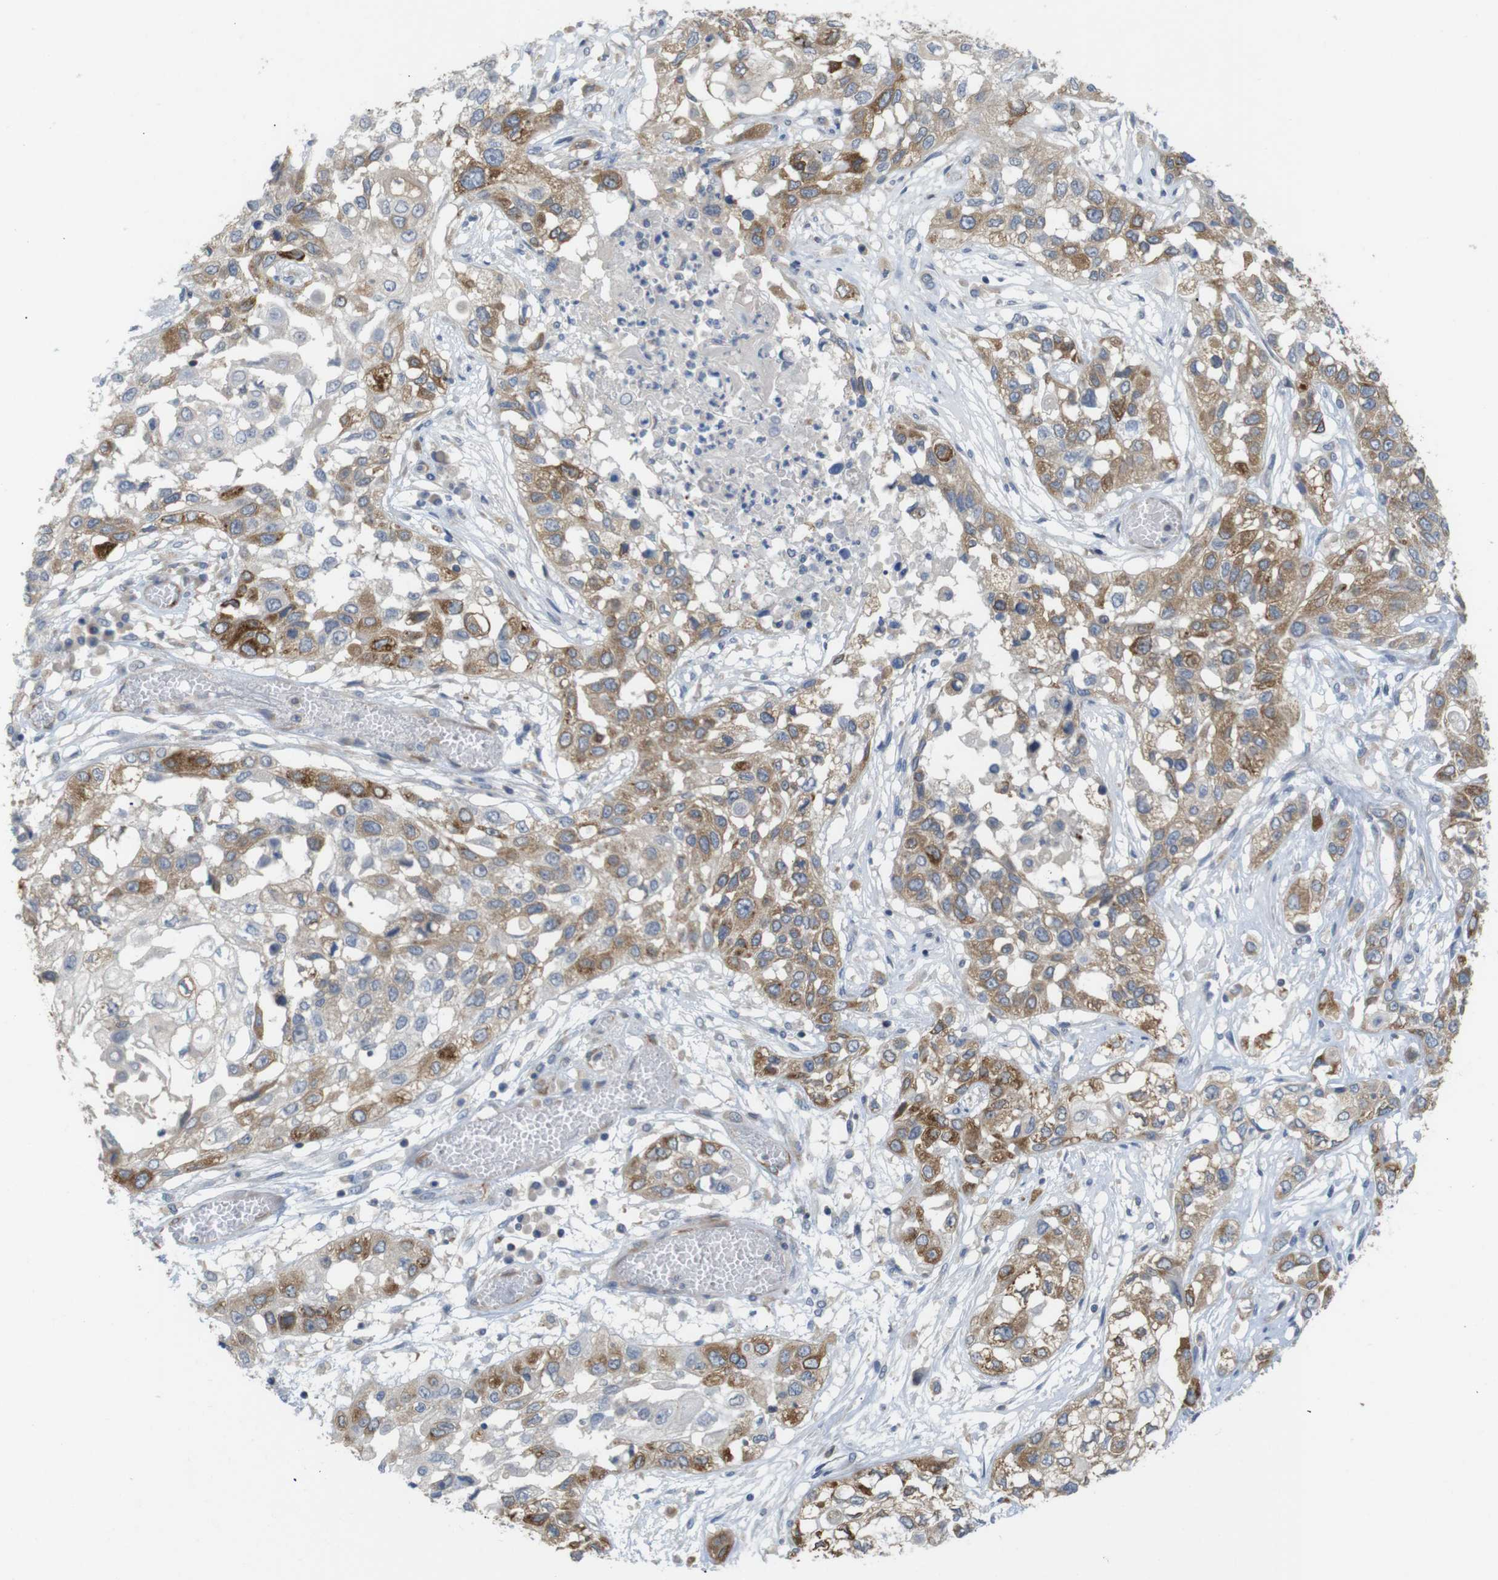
{"staining": {"intensity": "moderate", "quantity": ">75%", "location": "cytoplasmic/membranous"}, "tissue": "lung cancer", "cell_type": "Tumor cells", "image_type": "cancer", "snomed": [{"axis": "morphology", "description": "Squamous cell carcinoma, NOS"}, {"axis": "topography", "description": "Lung"}], "caption": "This histopathology image demonstrates immunohistochemistry staining of lung cancer (squamous cell carcinoma), with medium moderate cytoplasmic/membranous positivity in about >75% of tumor cells.", "gene": "PCNX2", "patient": {"sex": "male", "age": 71}}